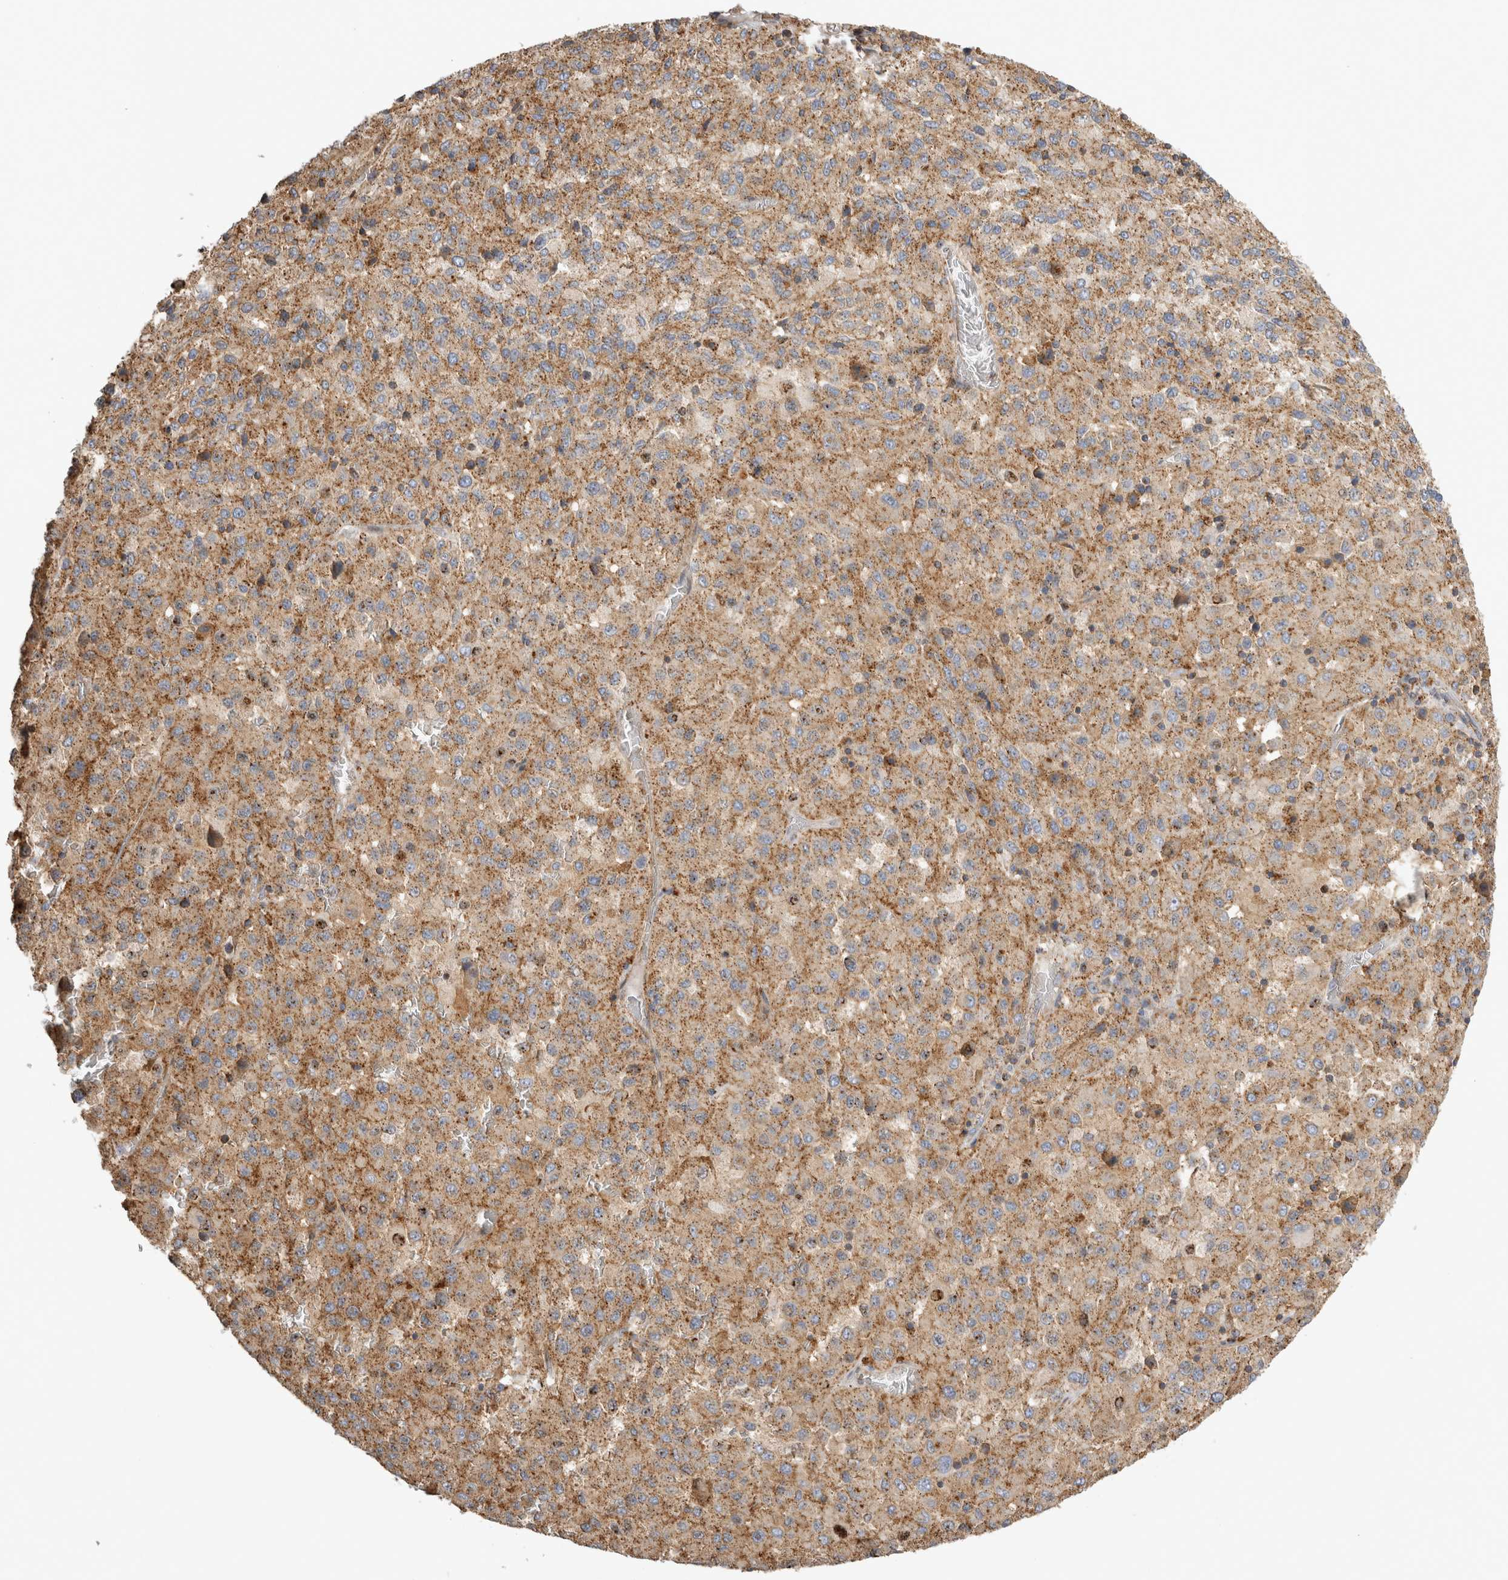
{"staining": {"intensity": "moderate", "quantity": ">75%", "location": "cytoplasmic/membranous"}, "tissue": "melanoma", "cell_type": "Tumor cells", "image_type": "cancer", "snomed": [{"axis": "morphology", "description": "Malignant melanoma, Metastatic site"}, {"axis": "topography", "description": "Lung"}], "caption": "Melanoma stained for a protein reveals moderate cytoplasmic/membranous positivity in tumor cells.", "gene": "CHMP6", "patient": {"sex": "male", "age": 64}}